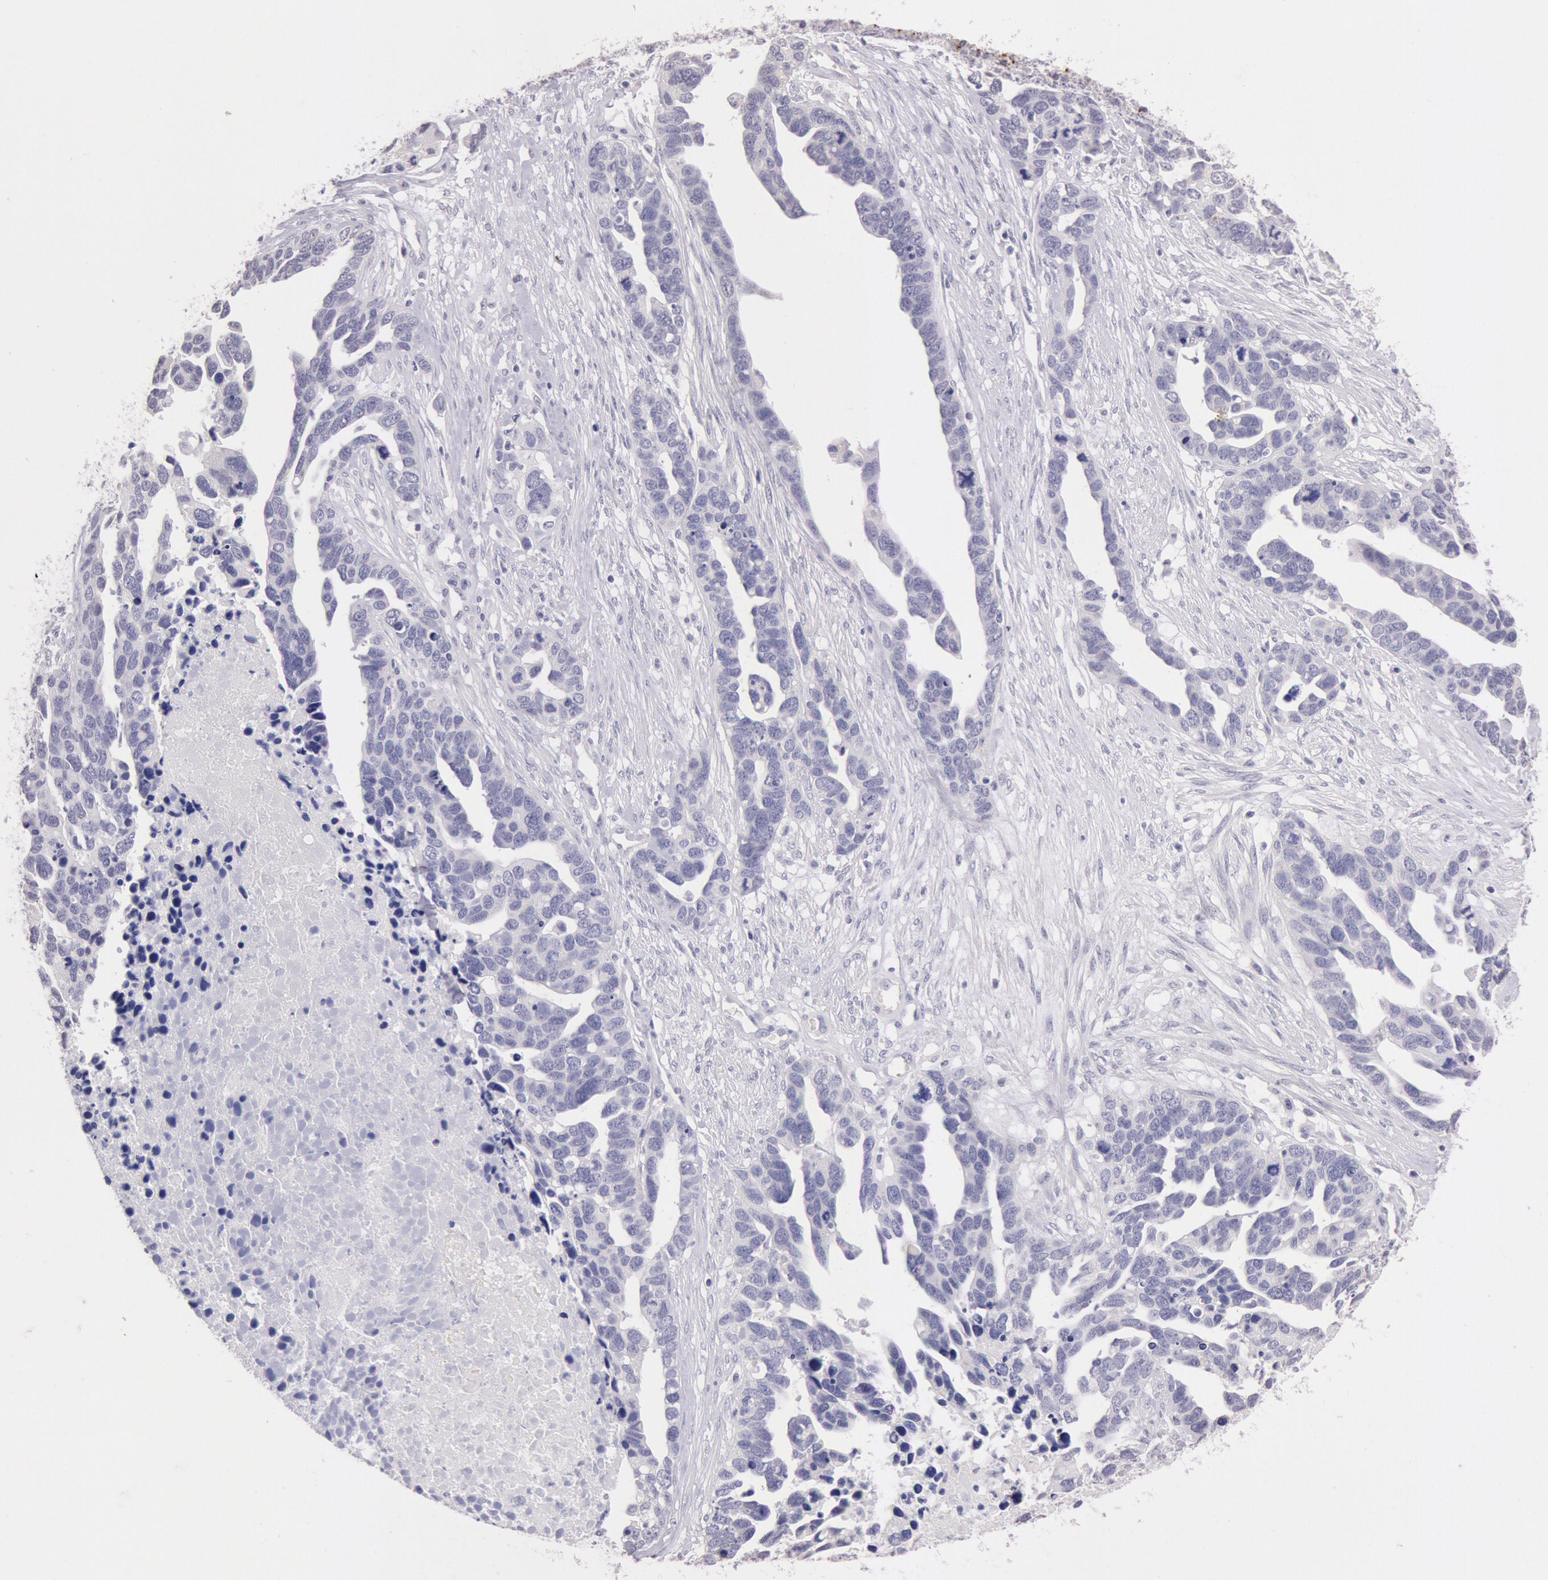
{"staining": {"intensity": "negative", "quantity": "none", "location": "none"}, "tissue": "ovarian cancer", "cell_type": "Tumor cells", "image_type": "cancer", "snomed": [{"axis": "morphology", "description": "Cystadenocarcinoma, serous, NOS"}, {"axis": "topography", "description": "Ovary"}], "caption": "Tumor cells show no significant expression in serous cystadenocarcinoma (ovarian). (IHC, brightfield microscopy, high magnification).", "gene": "KDM6A", "patient": {"sex": "female", "age": 54}}